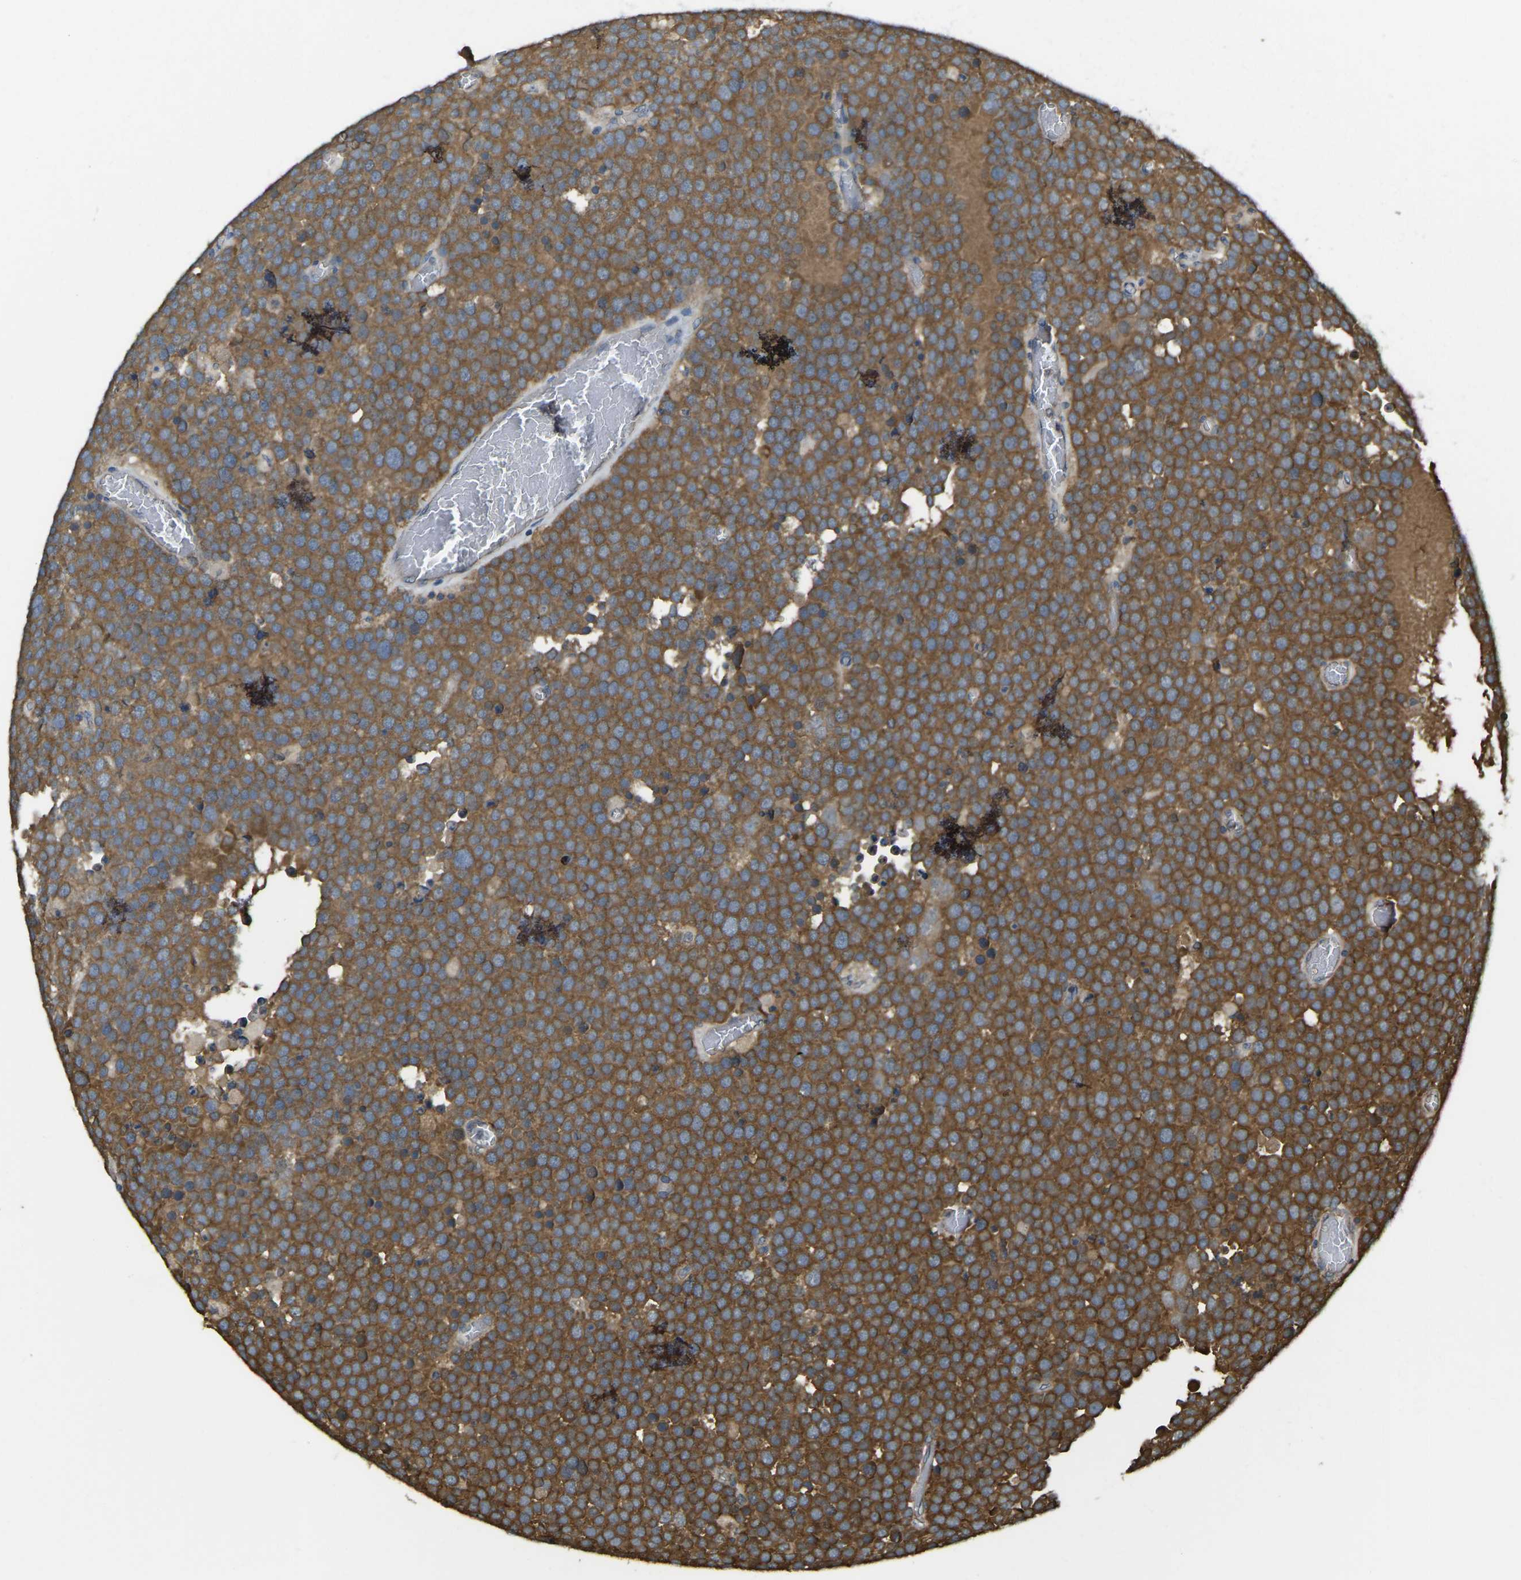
{"staining": {"intensity": "strong", "quantity": ">75%", "location": "cytoplasmic/membranous"}, "tissue": "testis cancer", "cell_type": "Tumor cells", "image_type": "cancer", "snomed": [{"axis": "morphology", "description": "Normal tissue, NOS"}, {"axis": "morphology", "description": "Seminoma, NOS"}, {"axis": "topography", "description": "Testis"}], "caption": "A brown stain highlights strong cytoplasmic/membranous staining of a protein in human testis seminoma tumor cells. Nuclei are stained in blue.", "gene": "AIMP1", "patient": {"sex": "male", "age": 71}}